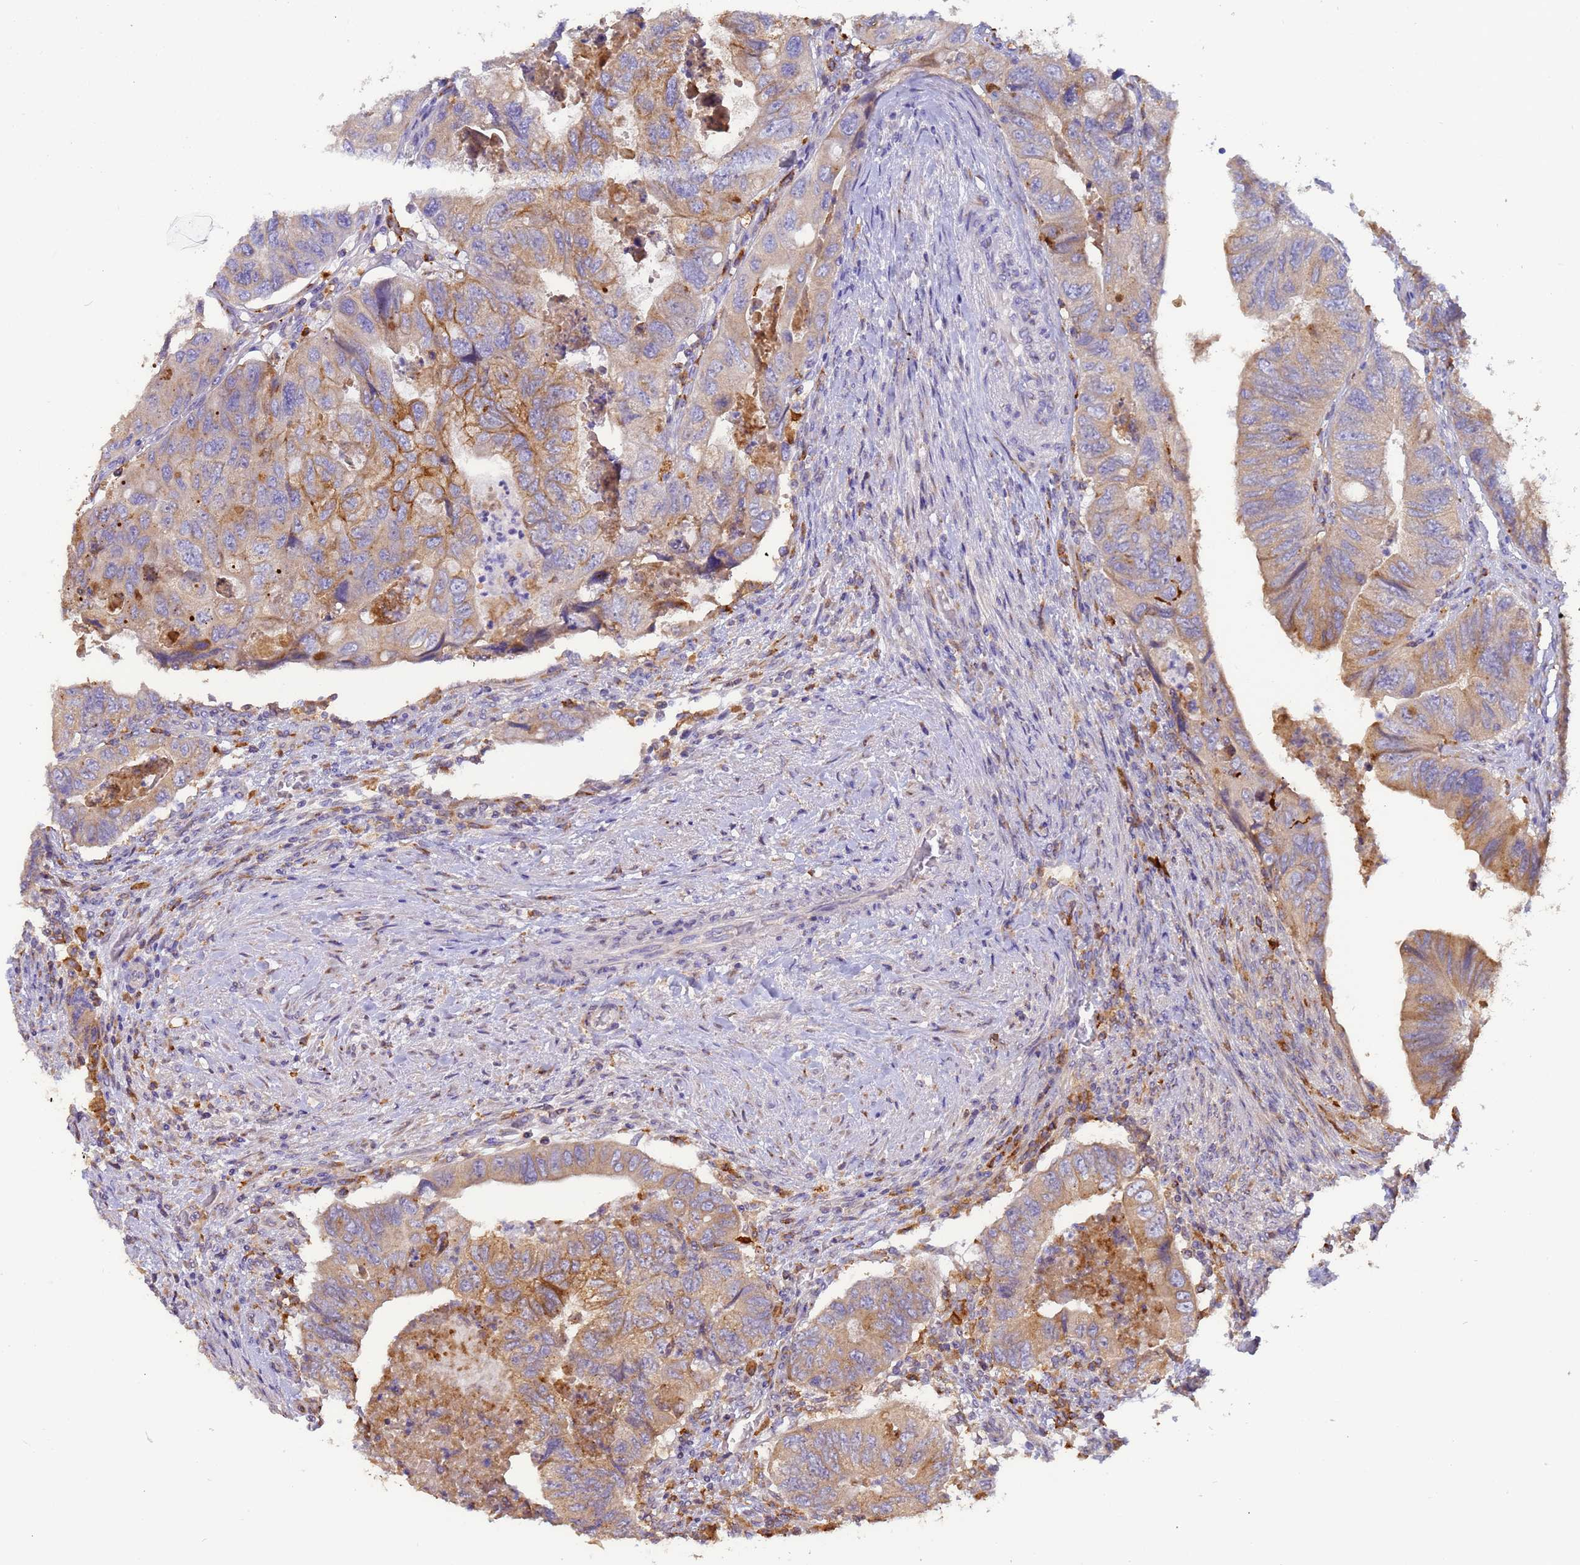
{"staining": {"intensity": "moderate", "quantity": ">75%", "location": "cytoplasmic/membranous"}, "tissue": "colorectal cancer", "cell_type": "Tumor cells", "image_type": "cancer", "snomed": [{"axis": "morphology", "description": "Adenocarcinoma, NOS"}, {"axis": "topography", "description": "Rectum"}], "caption": "Protein staining by IHC shows moderate cytoplasmic/membranous expression in about >75% of tumor cells in adenocarcinoma (colorectal).", "gene": "M6PR", "patient": {"sex": "male", "age": 63}}